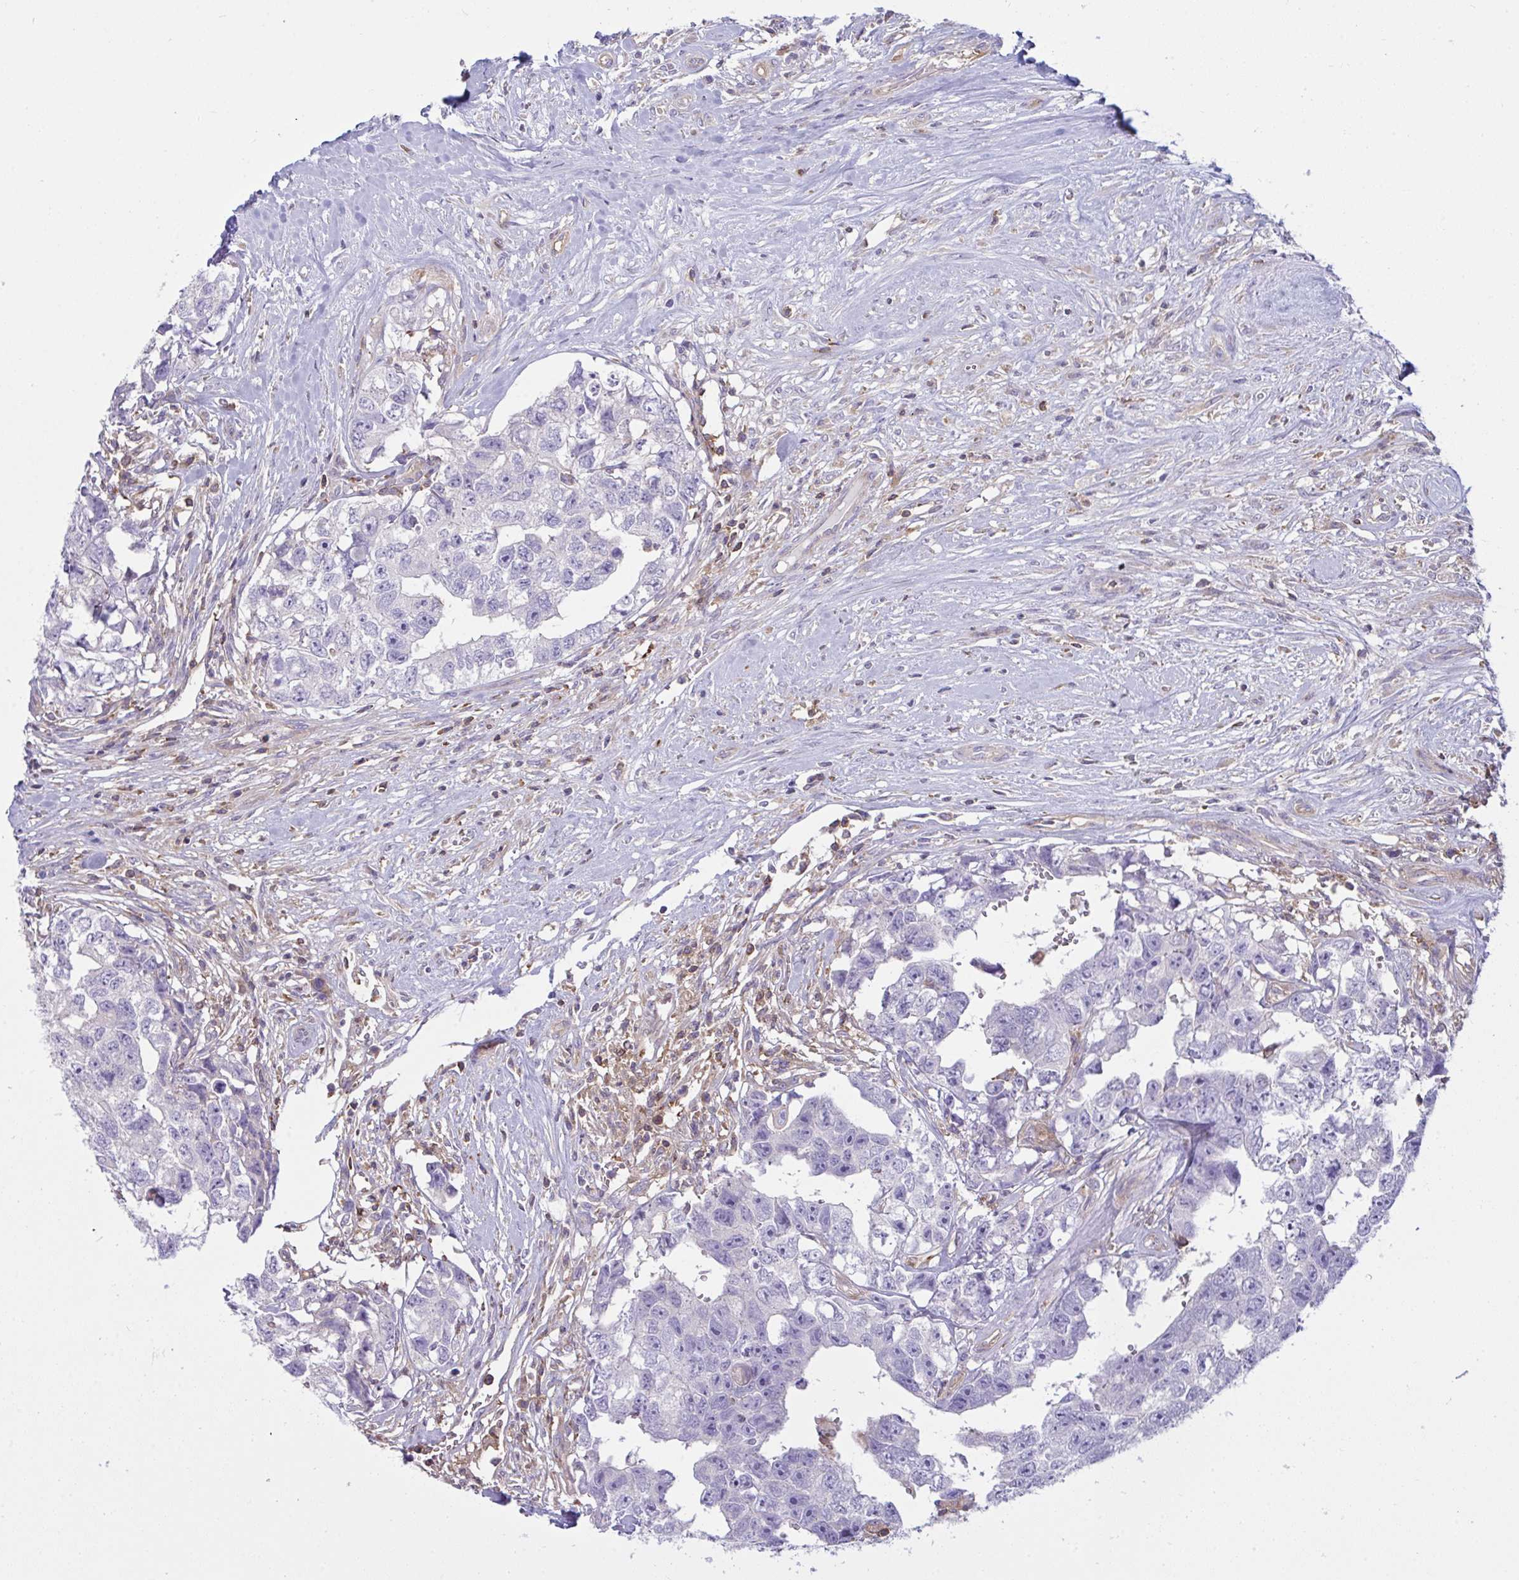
{"staining": {"intensity": "negative", "quantity": "none", "location": "none"}, "tissue": "testis cancer", "cell_type": "Tumor cells", "image_type": "cancer", "snomed": [{"axis": "morphology", "description": "Carcinoma, Embryonal, NOS"}, {"axis": "topography", "description": "Testis"}], "caption": "A micrograph of embryonal carcinoma (testis) stained for a protein exhibits no brown staining in tumor cells.", "gene": "TSC22D3", "patient": {"sex": "male", "age": 22}}